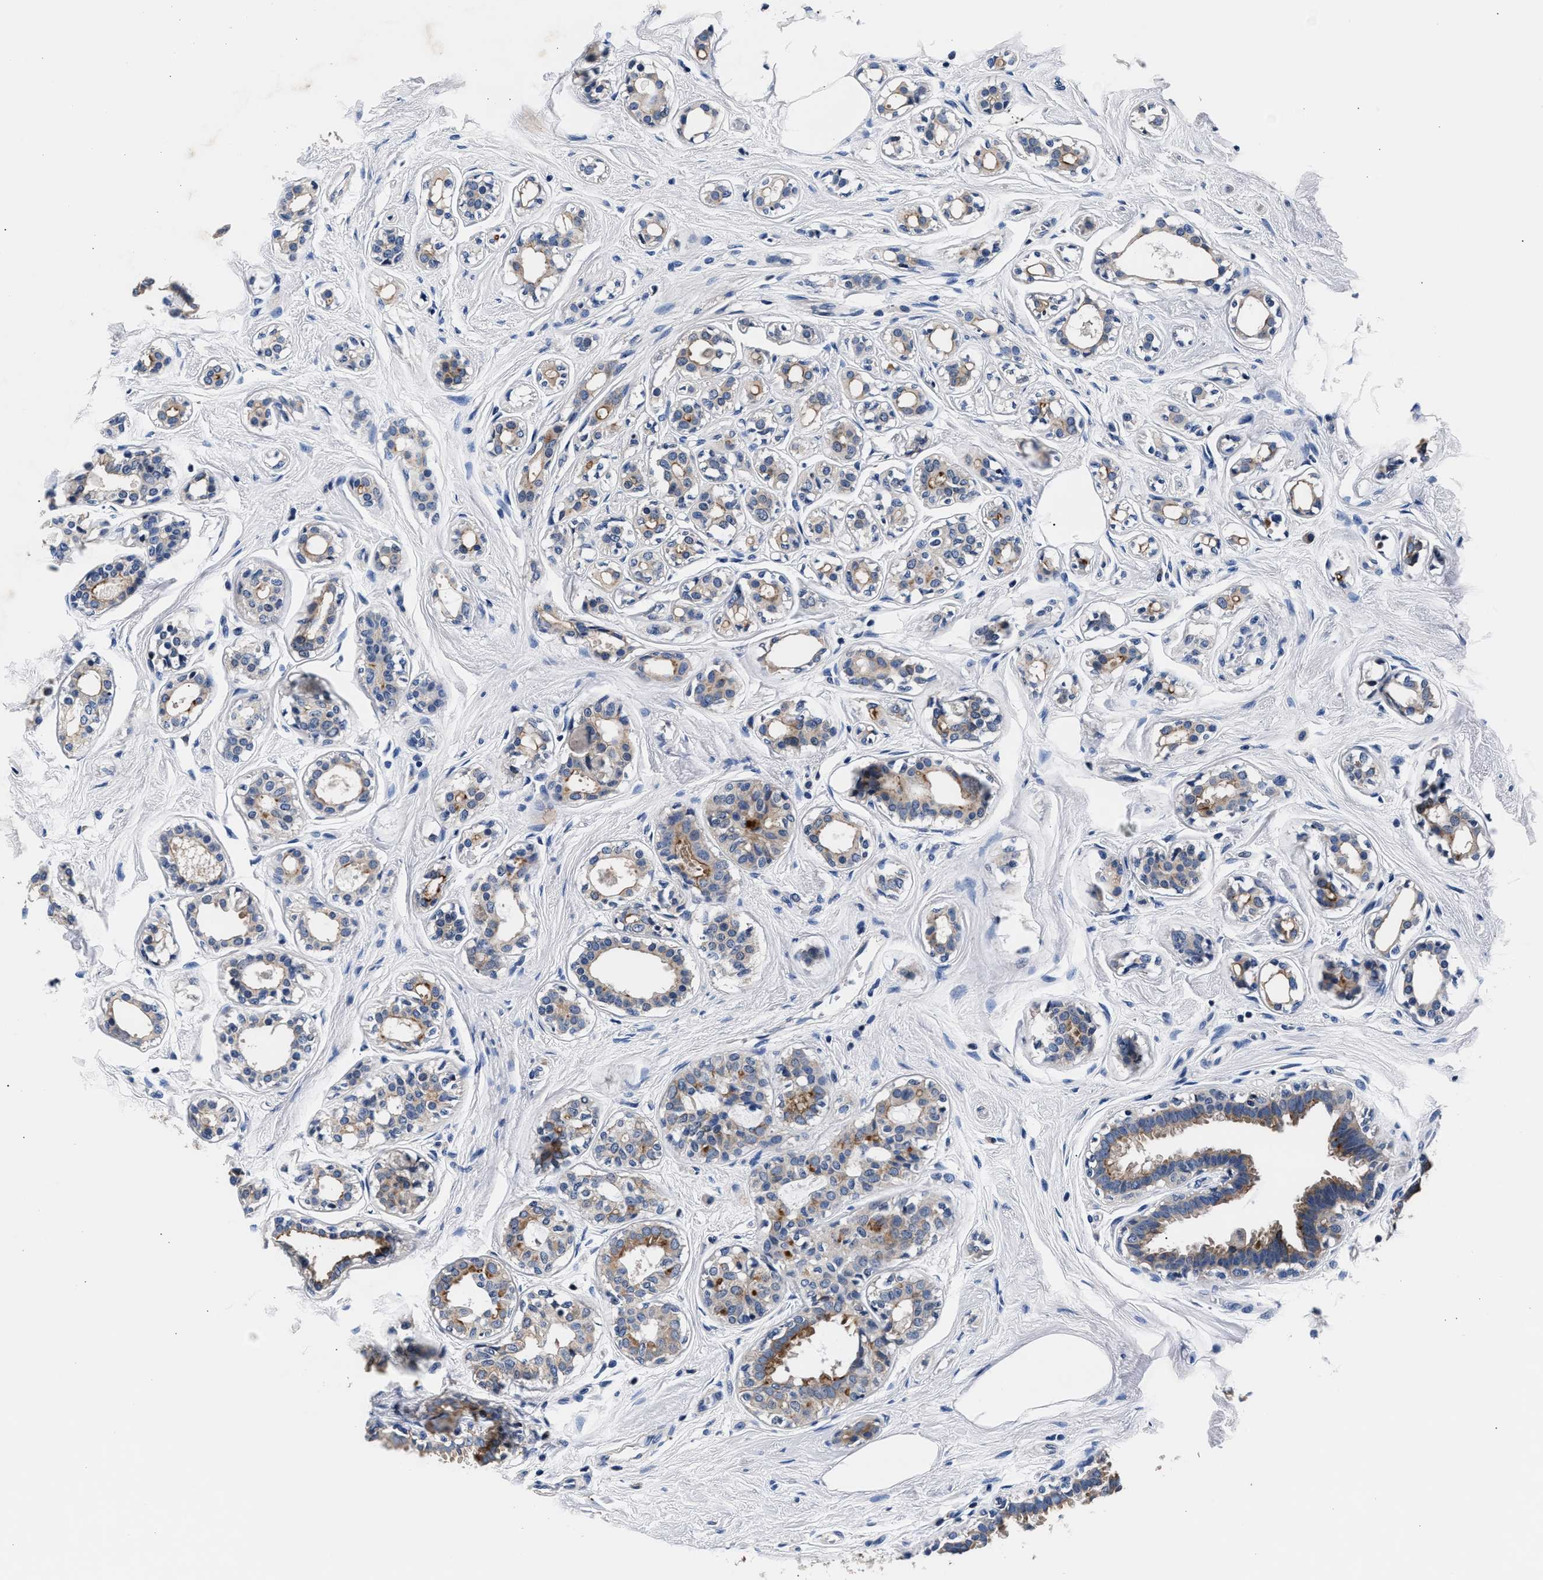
{"staining": {"intensity": "moderate", "quantity": "25%-75%", "location": "cytoplasmic/membranous"}, "tissue": "breast cancer", "cell_type": "Tumor cells", "image_type": "cancer", "snomed": [{"axis": "morphology", "description": "Duct carcinoma"}, {"axis": "topography", "description": "Breast"}], "caption": "IHC micrograph of neoplastic tissue: breast infiltrating ductal carcinoma stained using IHC exhibits medium levels of moderate protein expression localized specifically in the cytoplasmic/membranous of tumor cells, appearing as a cytoplasmic/membranous brown color.", "gene": "PHF24", "patient": {"sex": "female", "age": 55}}